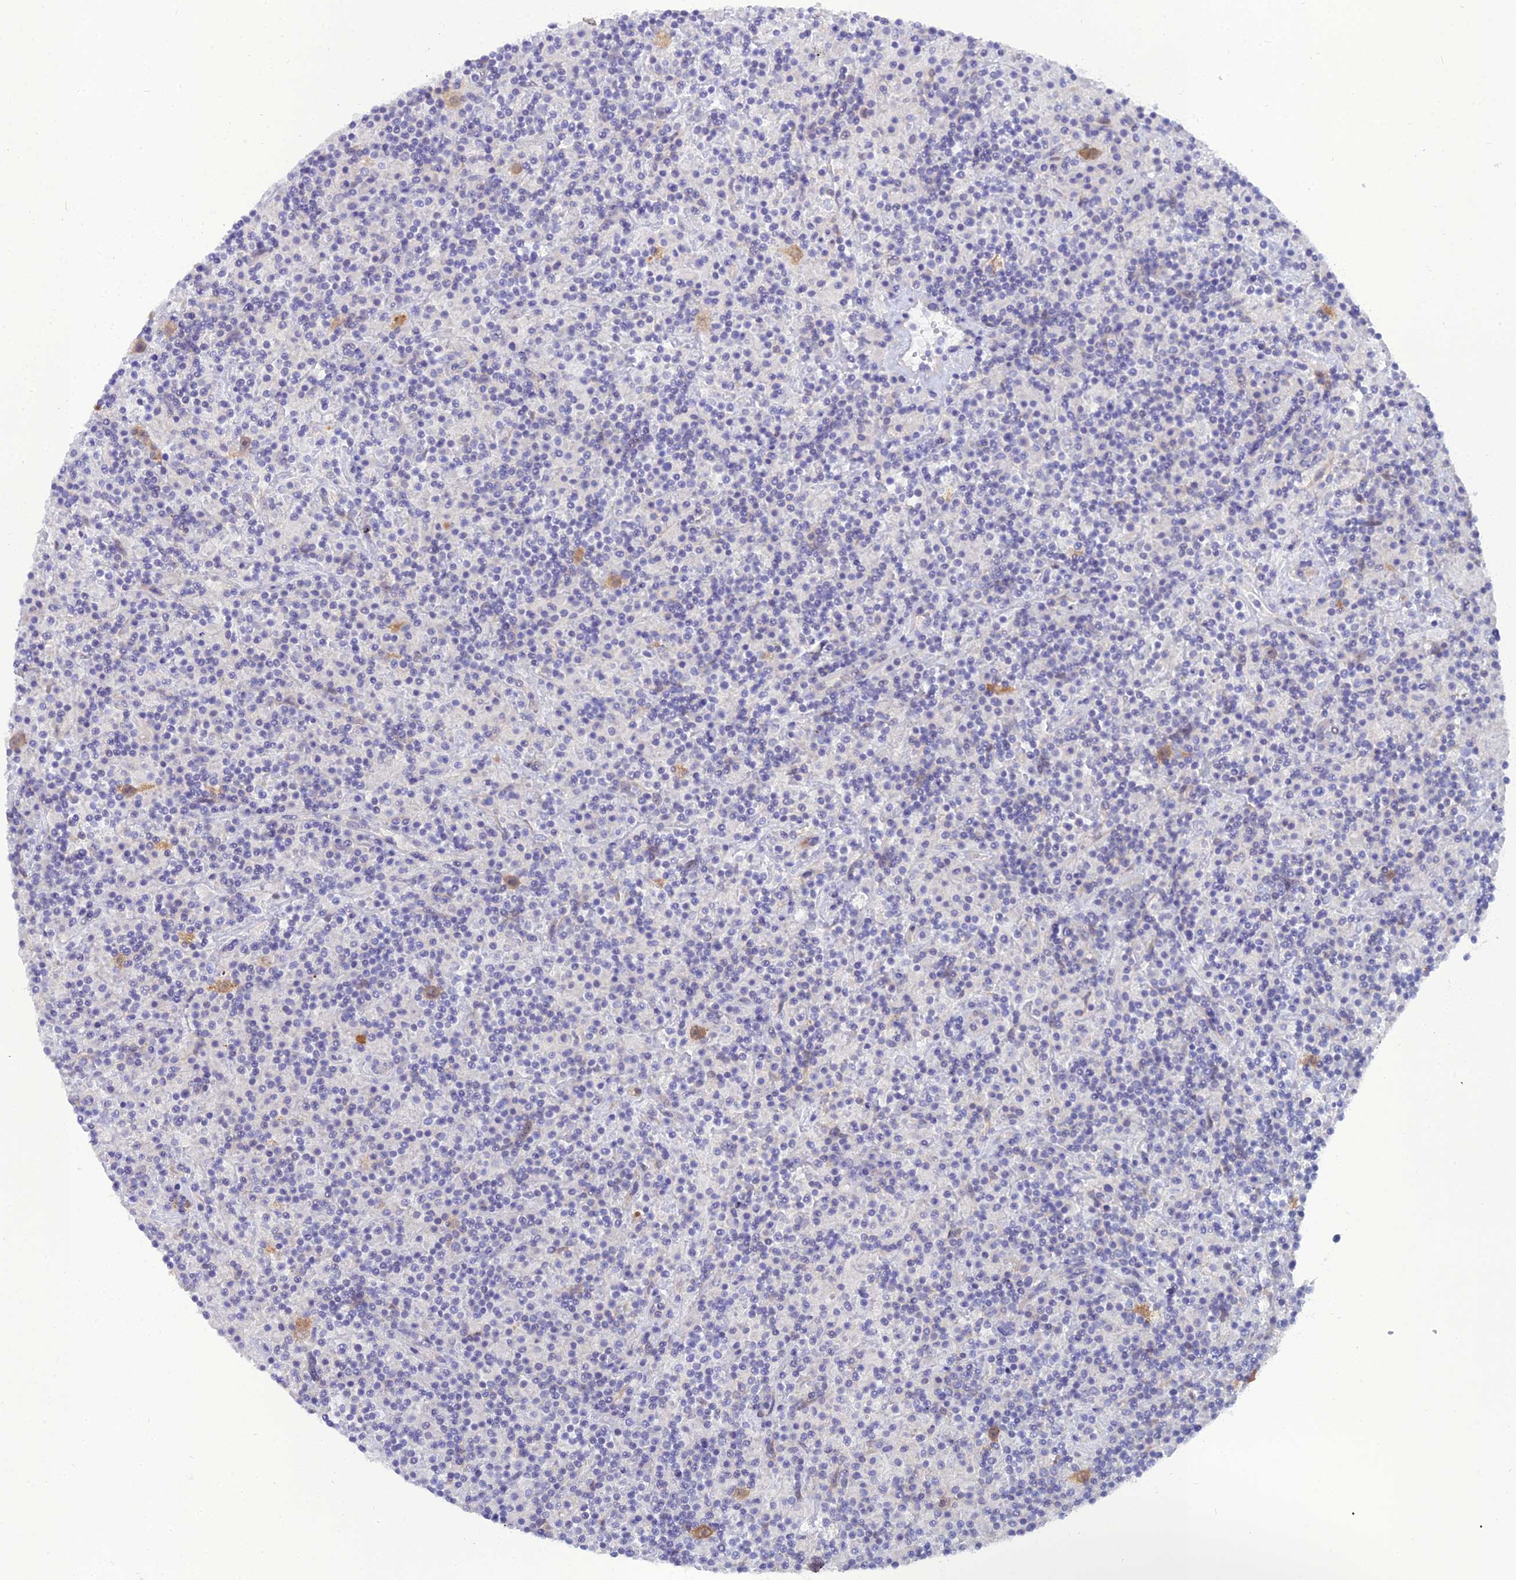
{"staining": {"intensity": "moderate", "quantity": ">75%", "location": "cytoplasmic/membranous"}, "tissue": "lymphoma", "cell_type": "Tumor cells", "image_type": "cancer", "snomed": [{"axis": "morphology", "description": "Hodgkin's disease, NOS"}, {"axis": "topography", "description": "Lymph node"}], "caption": "Tumor cells reveal moderate cytoplasmic/membranous expression in about >75% of cells in lymphoma.", "gene": "GNPNAT1", "patient": {"sex": "male", "age": 70}}